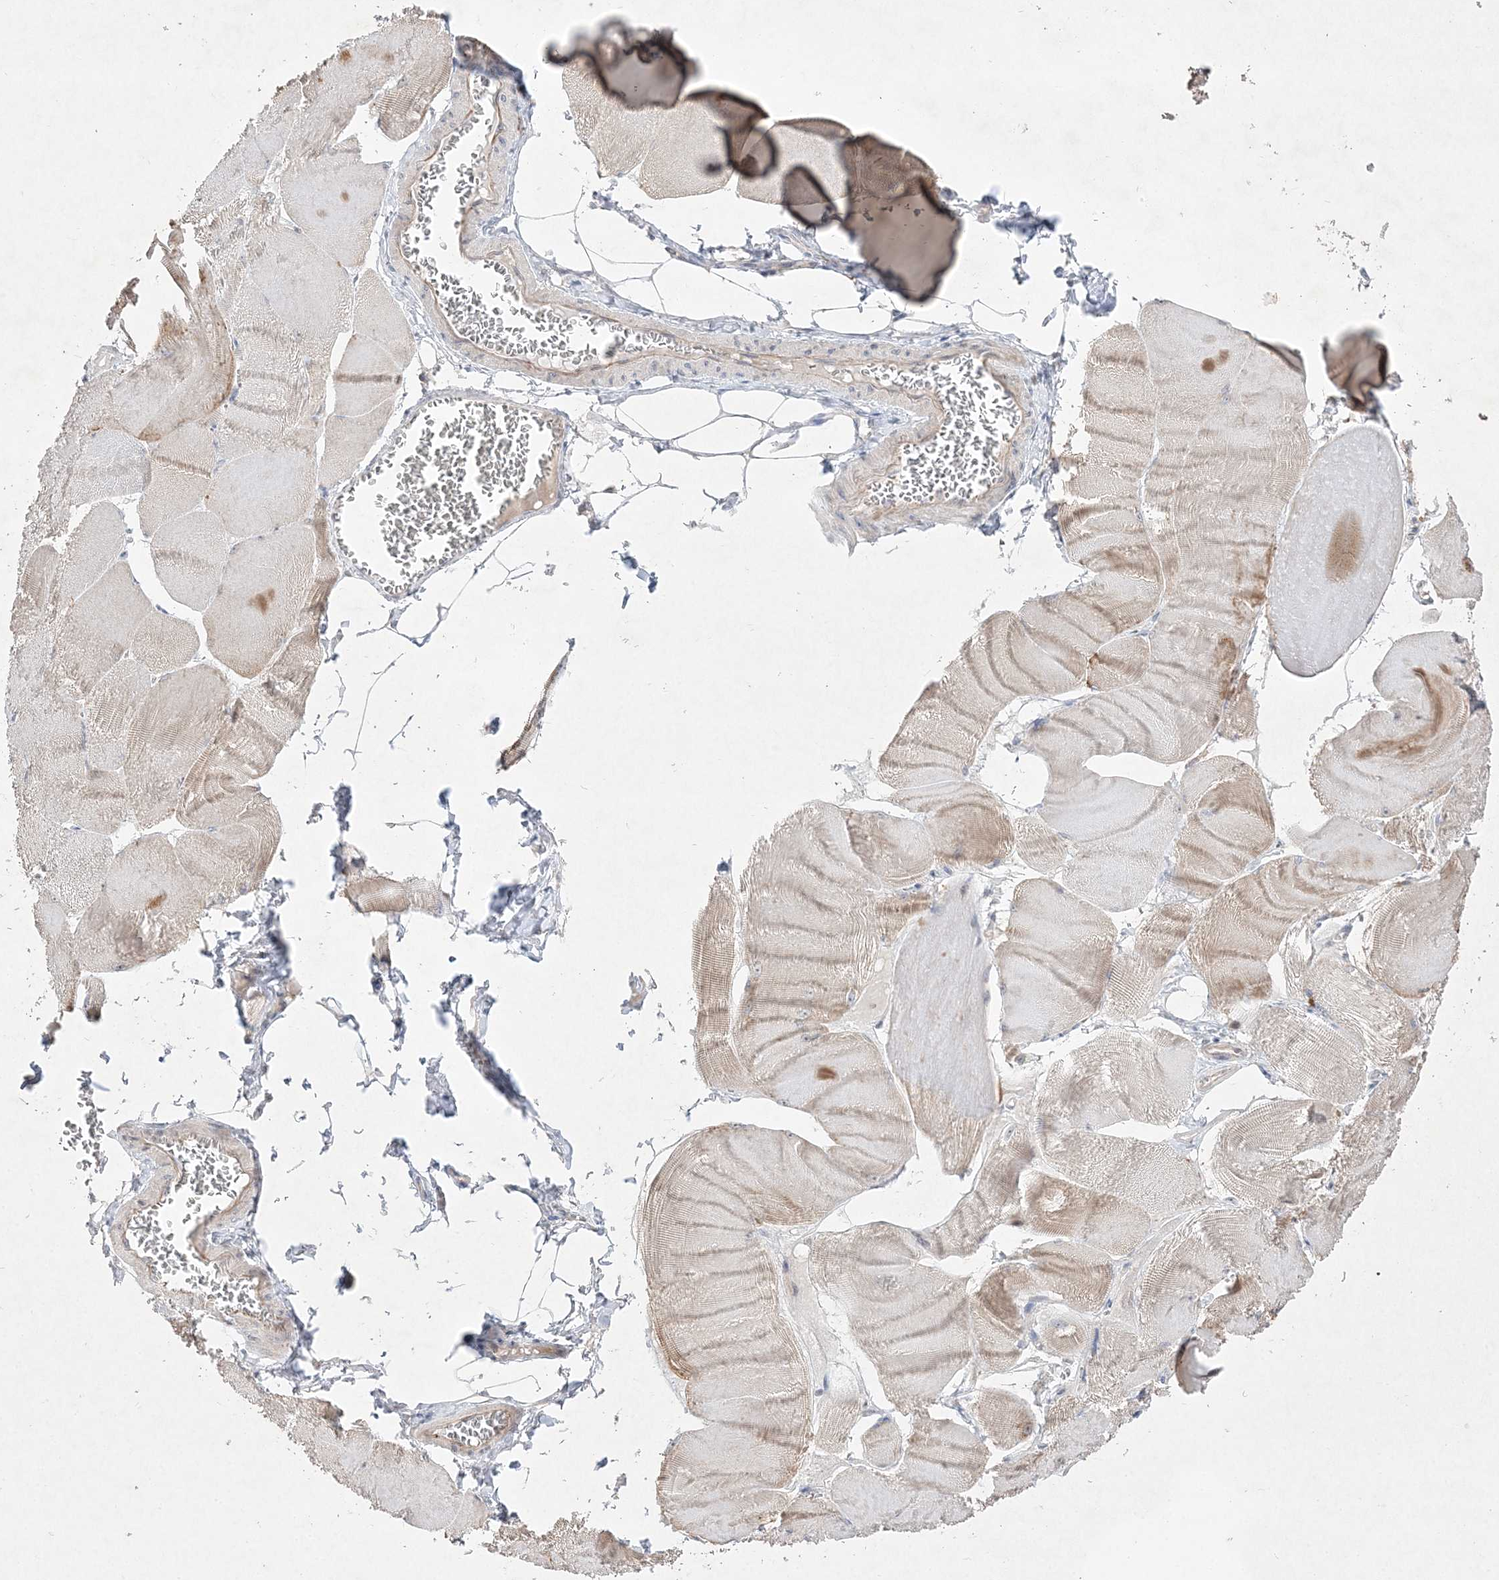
{"staining": {"intensity": "moderate", "quantity": "<25%", "location": "cytoplasmic/membranous"}, "tissue": "skeletal muscle", "cell_type": "Myocytes", "image_type": "normal", "snomed": [{"axis": "morphology", "description": "Normal tissue, NOS"}, {"axis": "morphology", "description": "Basal cell carcinoma"}, {"axis": "topography", "description": "Skeletal muscle"}], "caption": "Immunohistochemistry (DAB (3,3'-diaminobenzidine)) staining of normal skeletal muscle displays moderate cytoplasmic/membranous protein staining in approximately <25% of myocytes. Using DAB (brown) and hematoxylin (blue) stains, captured at high magnification using brightfield microscopy.", "gene": "CLNK", "patient": {"sex": "female", "age": 64}}